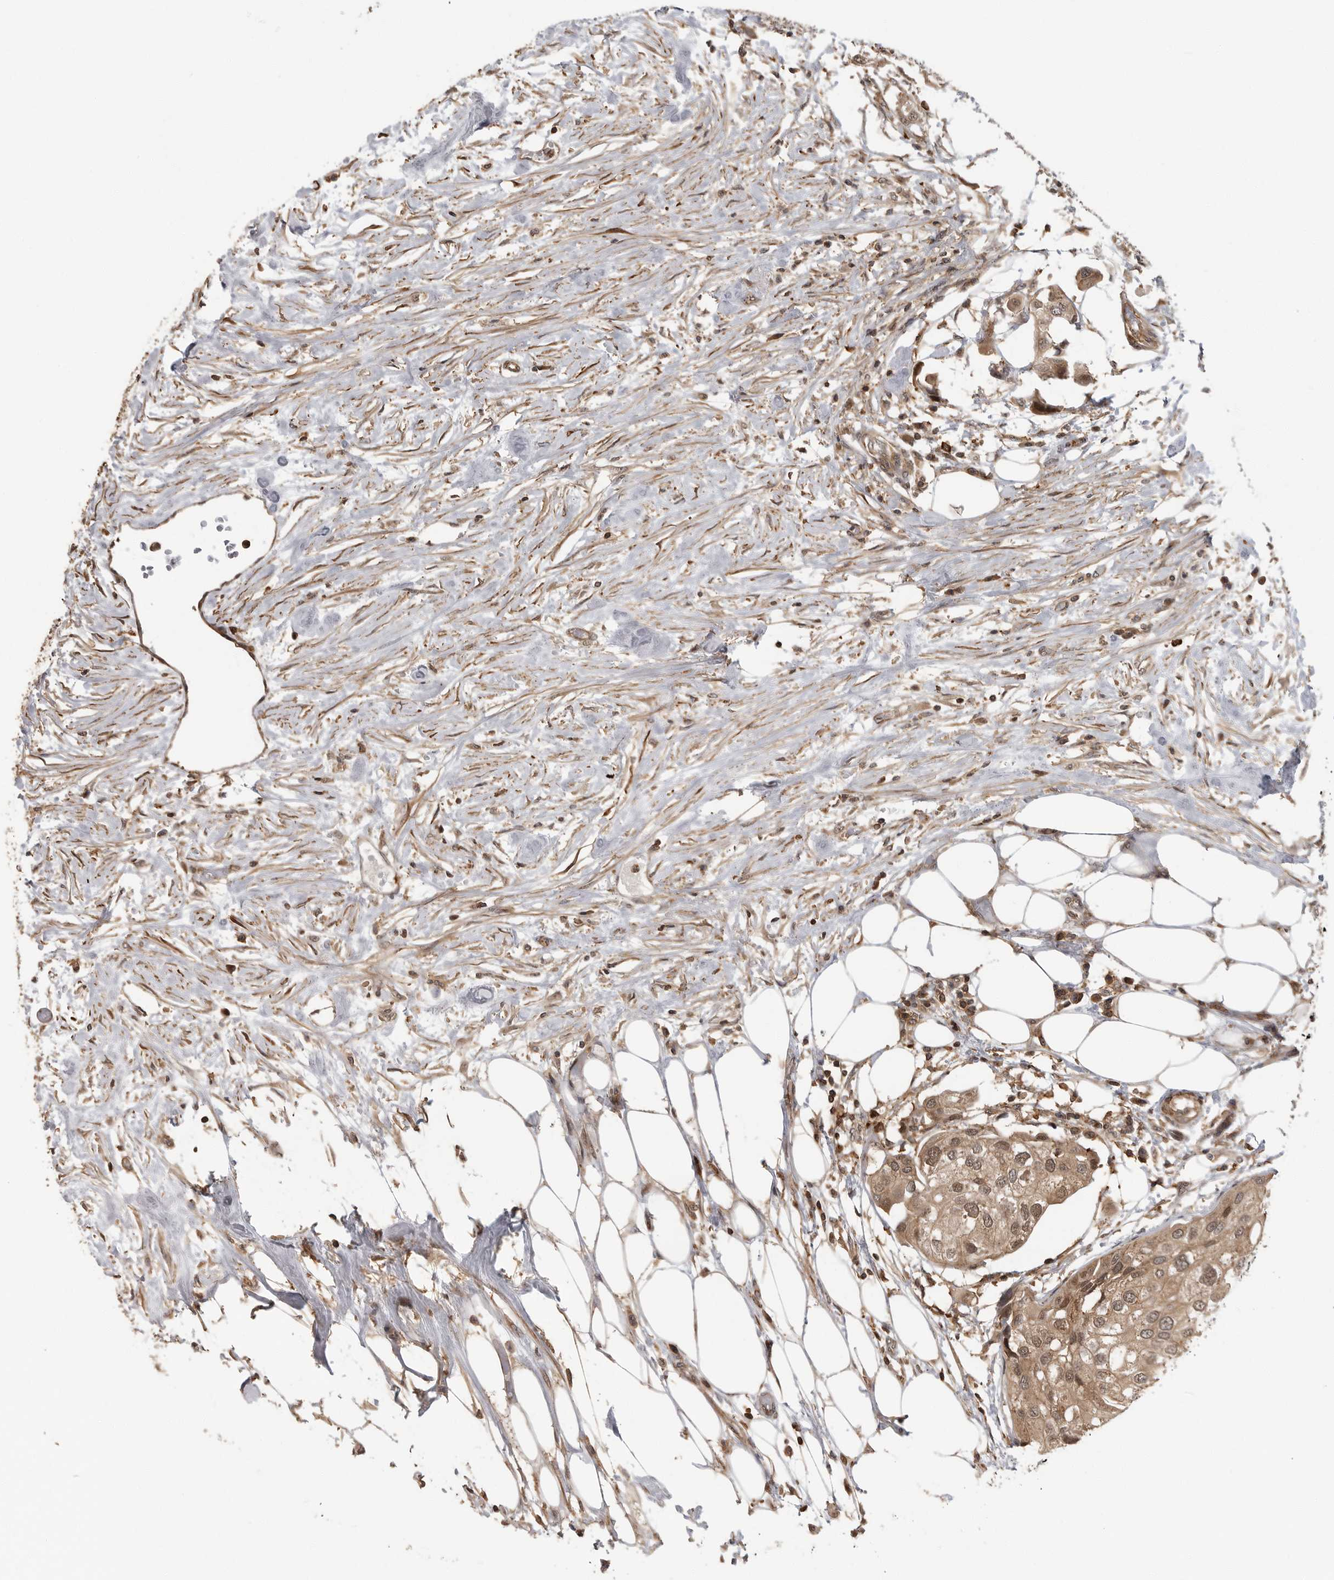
{"staining": {"intensity": "moderate", "quantity": ">75%", "location": "cytoplasmic/membranous,nuclear"}, "tissue": "urothelial cancer", "cell_type": "Tumor cells", "image_type": "cancer", "snomed": [{"axis": "morphology", "description": "Urothelial carcinoma, High grade"}, {"axis": "topography", "description": "Urinary bladder"}], "caption": "Urothelial carcinoma (high-grade) stained with DAB immunohistochemistry (IHC) demonstrates medium levels of moderate cytoplasmic/membranous and nuclear expression in approximately >75% of tumor cells.", "gene": "ERN1", "patient": {"sex": "male", "age": 64}}